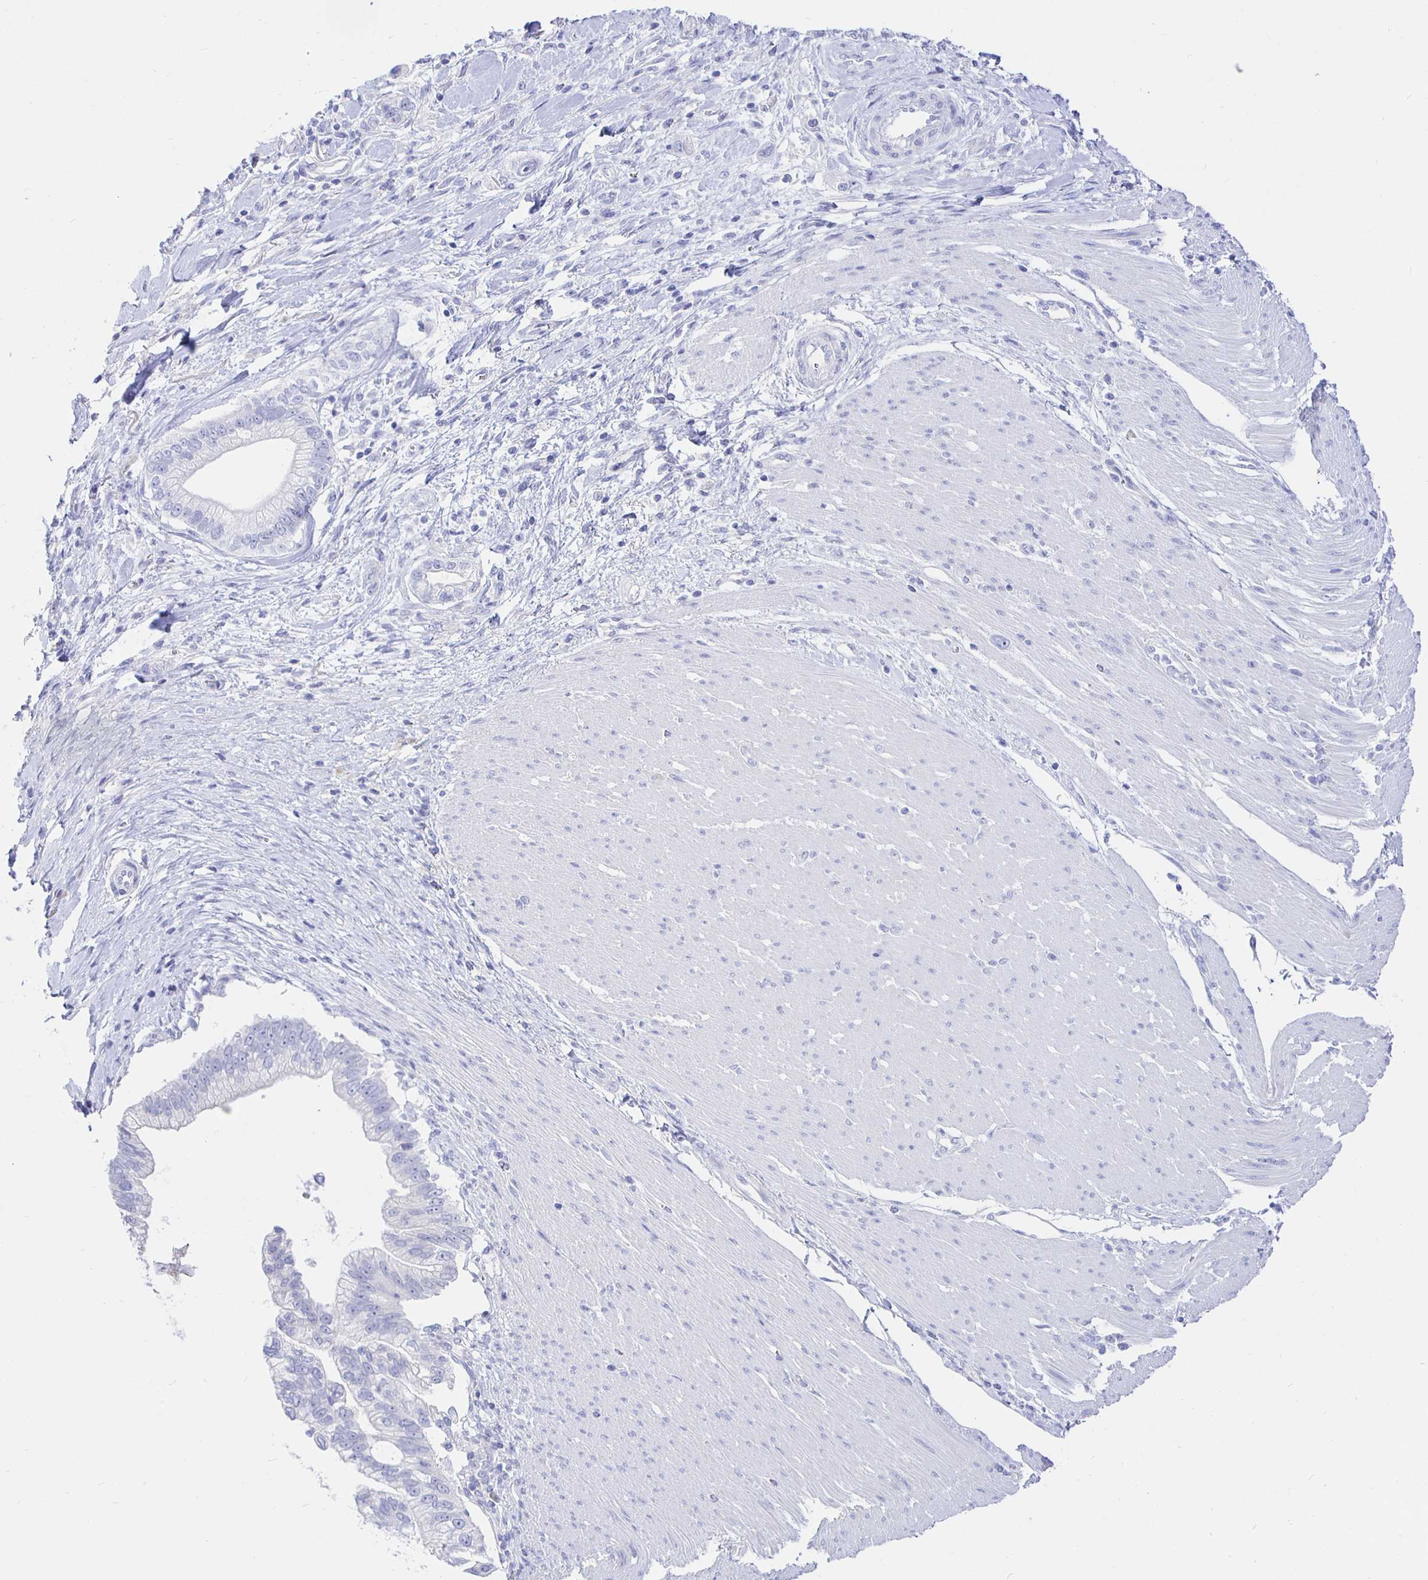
{"staining": {"intensity": "negative", "quantity": "none", "location": "none"}, "tissue": "pancreatic cancer", "cell_type": "Tumor cells", "image_type": "cancer", "snomed": [{"axis": "morphology", "description": "Adenocarcinoma, NOS"}, {"axis": "topography", "description": "Pancreas"}], "caption": "Tumor cells are negative for protein expression in human adenocarcinoma (pancreatic).", "gene": "UMOD", "patient": {"sex": "male", "age": 70}}